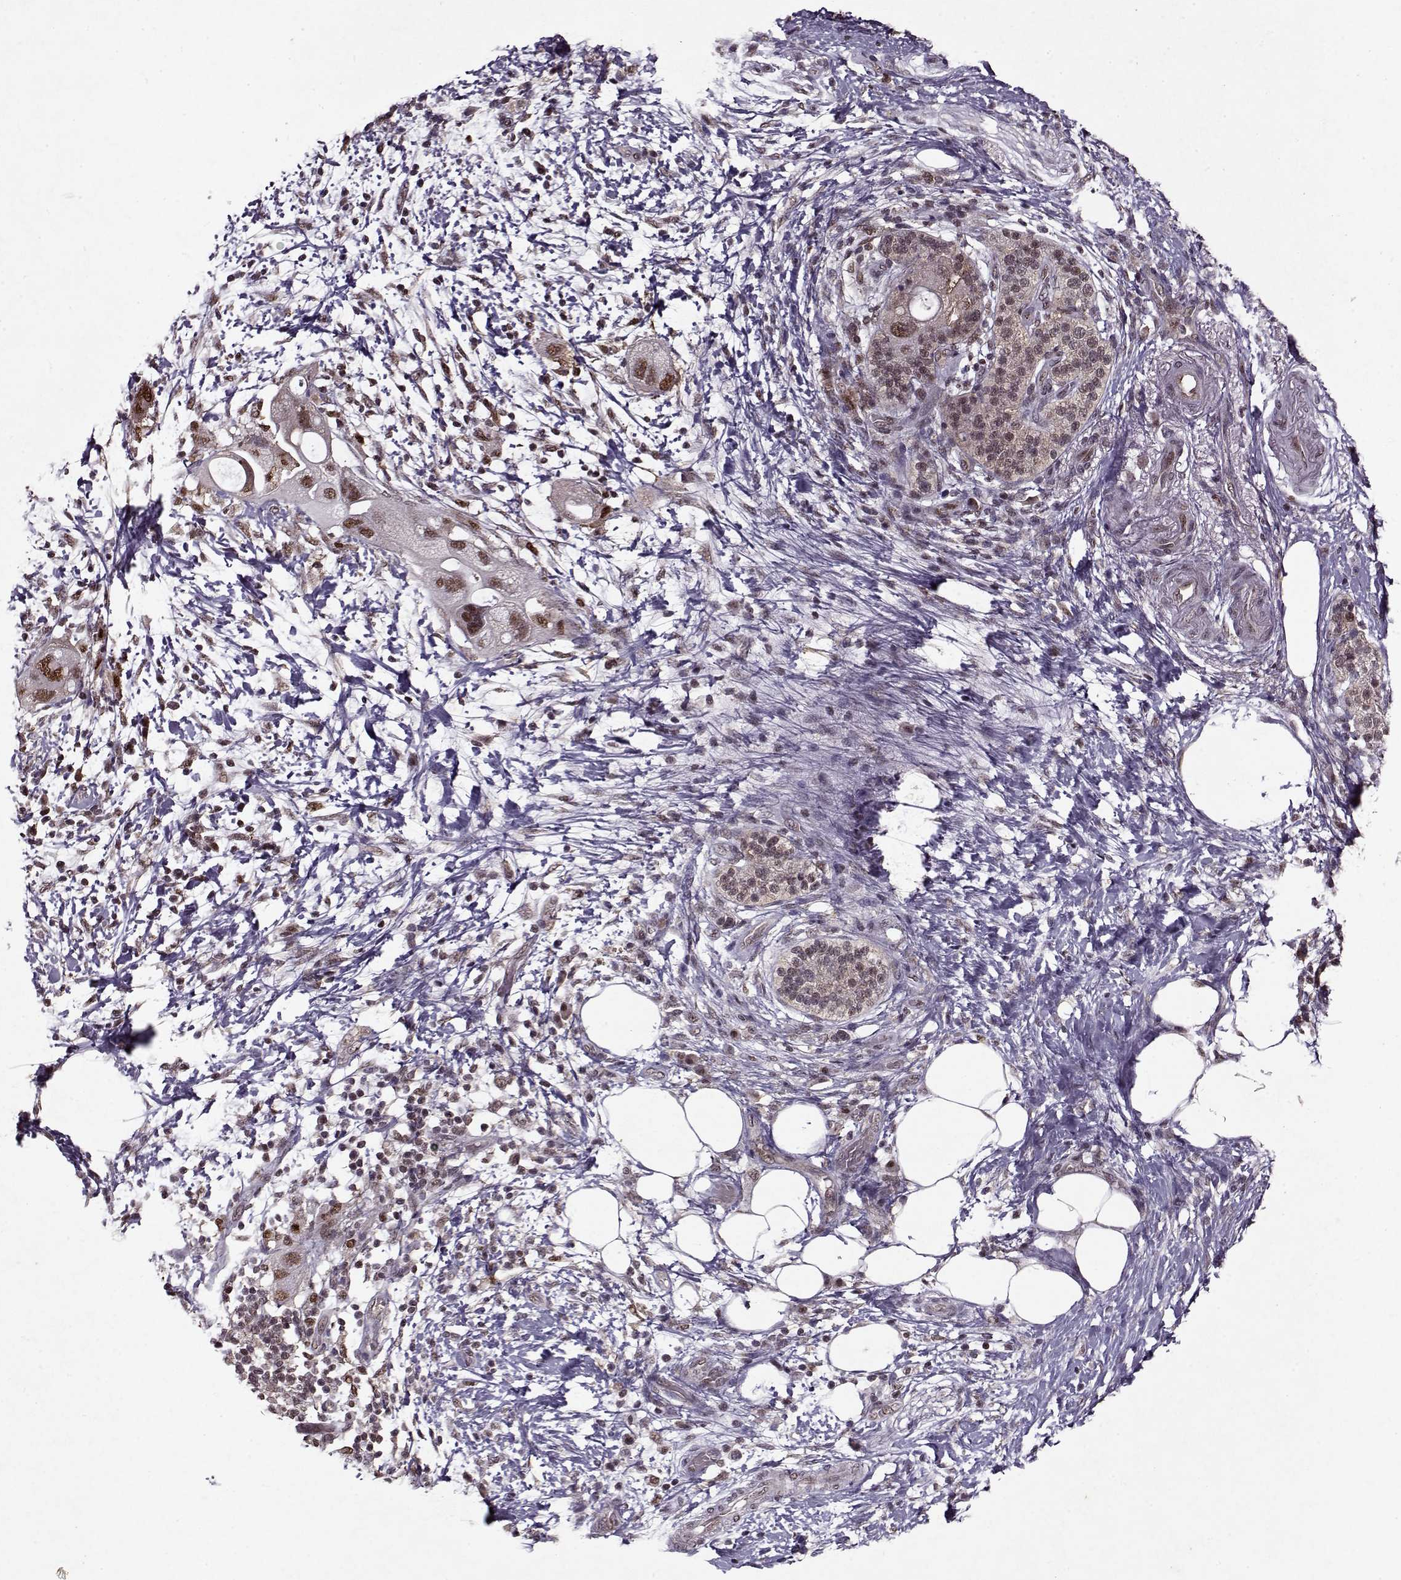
{"staining": {"intensity": "negative", "quantity": ">75%", "location": "nuclear"}, "tissue": "pancreatic cancer", "cell_type": "Tumor cells", "image_type": "cancer", "snomed": [{"axis": "morphology", "description": "Adenocarcinoma, NOS"}, {"axis": "topography", "description": "Pancreas"}], "caption": "IHC of adenocarcinoma (pancreatic) reveals no expression in tumor cells.", "gene": "PSMA7", "patient": {"sex": "female", "age": 72}}